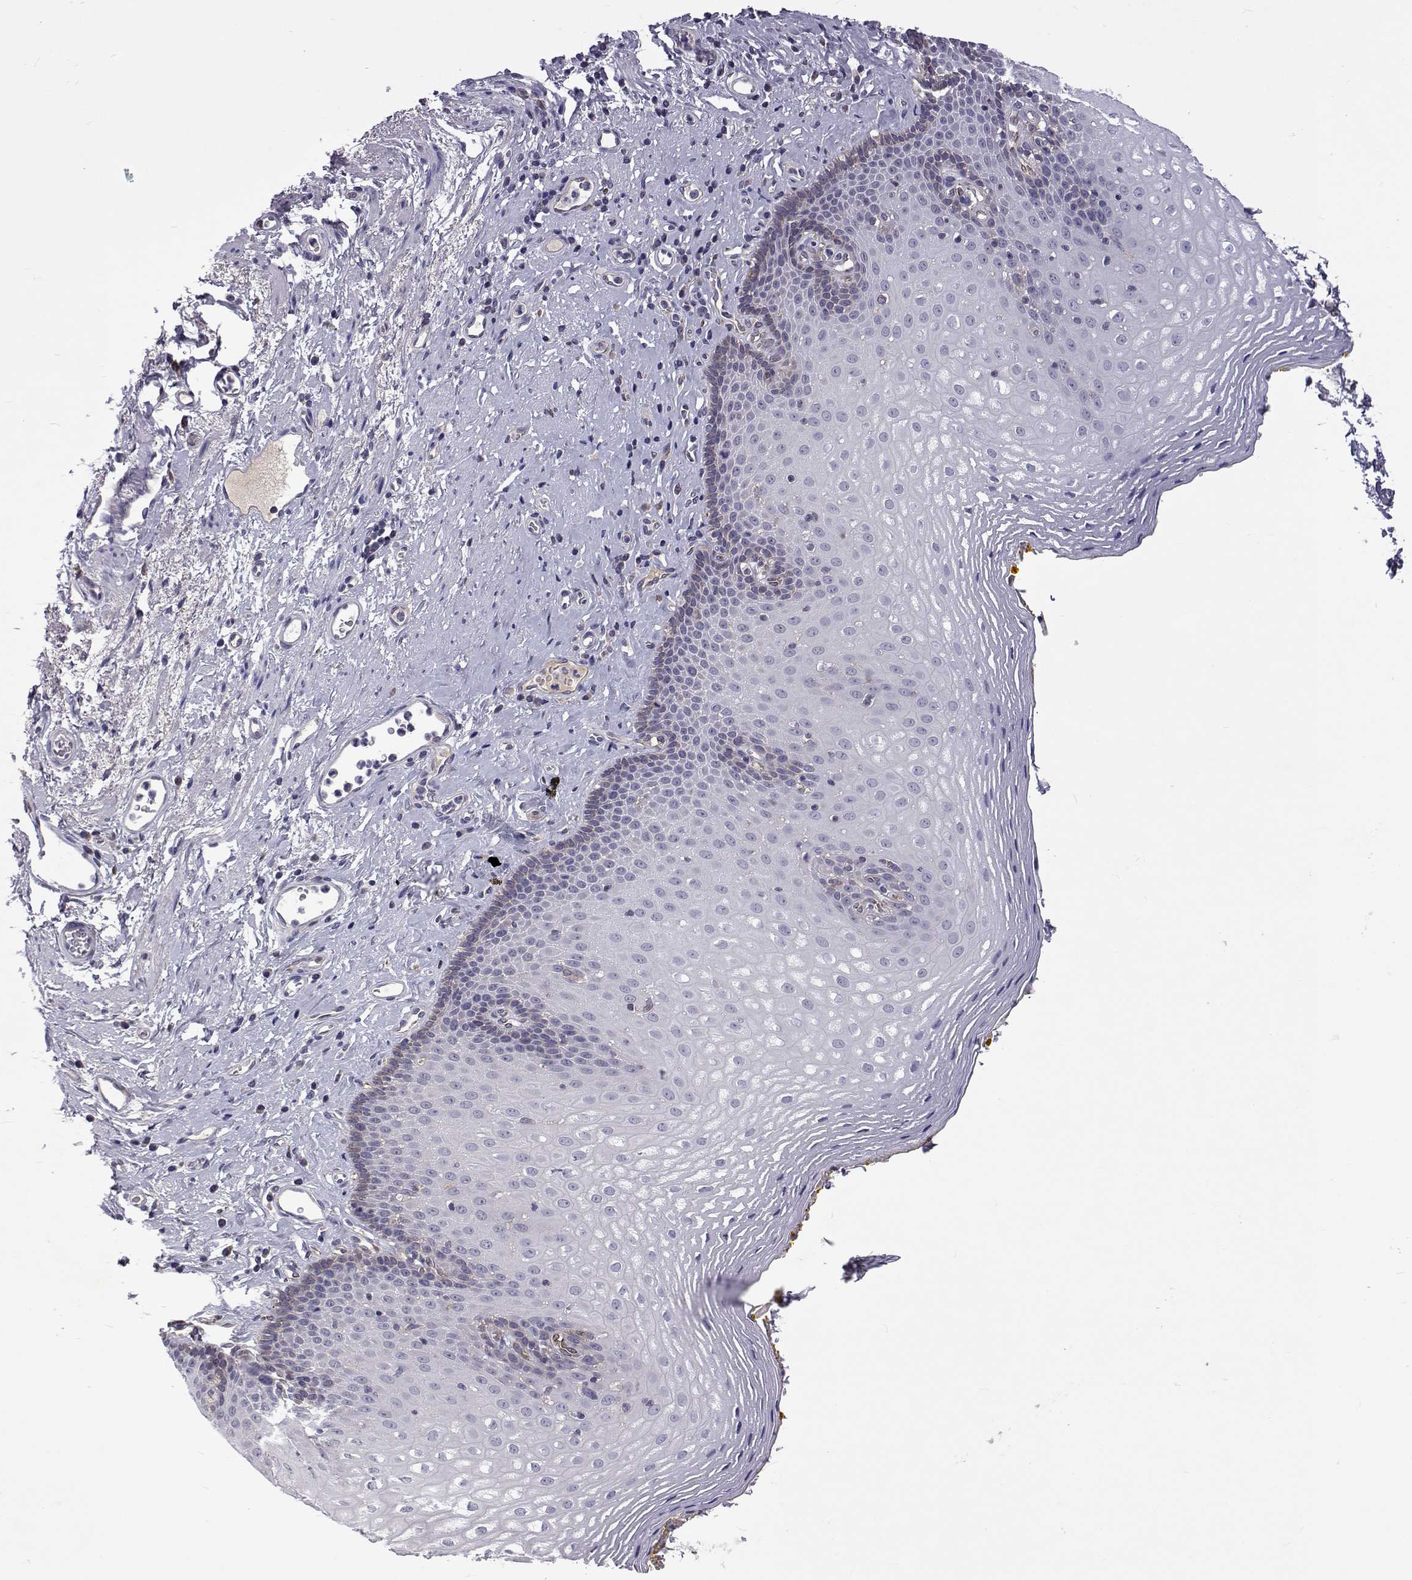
{"staining": {"intensity": "negative", "quantity": "none", "location": "none"}, "tissue": "esophagus", "cell_type": "Squamous epithelial cells", "image_type": "normal", "snomed": [{"axis": "morphology", "description": "Normal tissue, NOS"}, {"axis": "topography", "description": "Esophagus"}], "caption": "This is an immunohistochemistry histopathology image of unremarkable human esophagus. There is no expression in squamous epithelial cells.", "gene": "TCF15", "patient": {"sex": "female", "age": 68}}